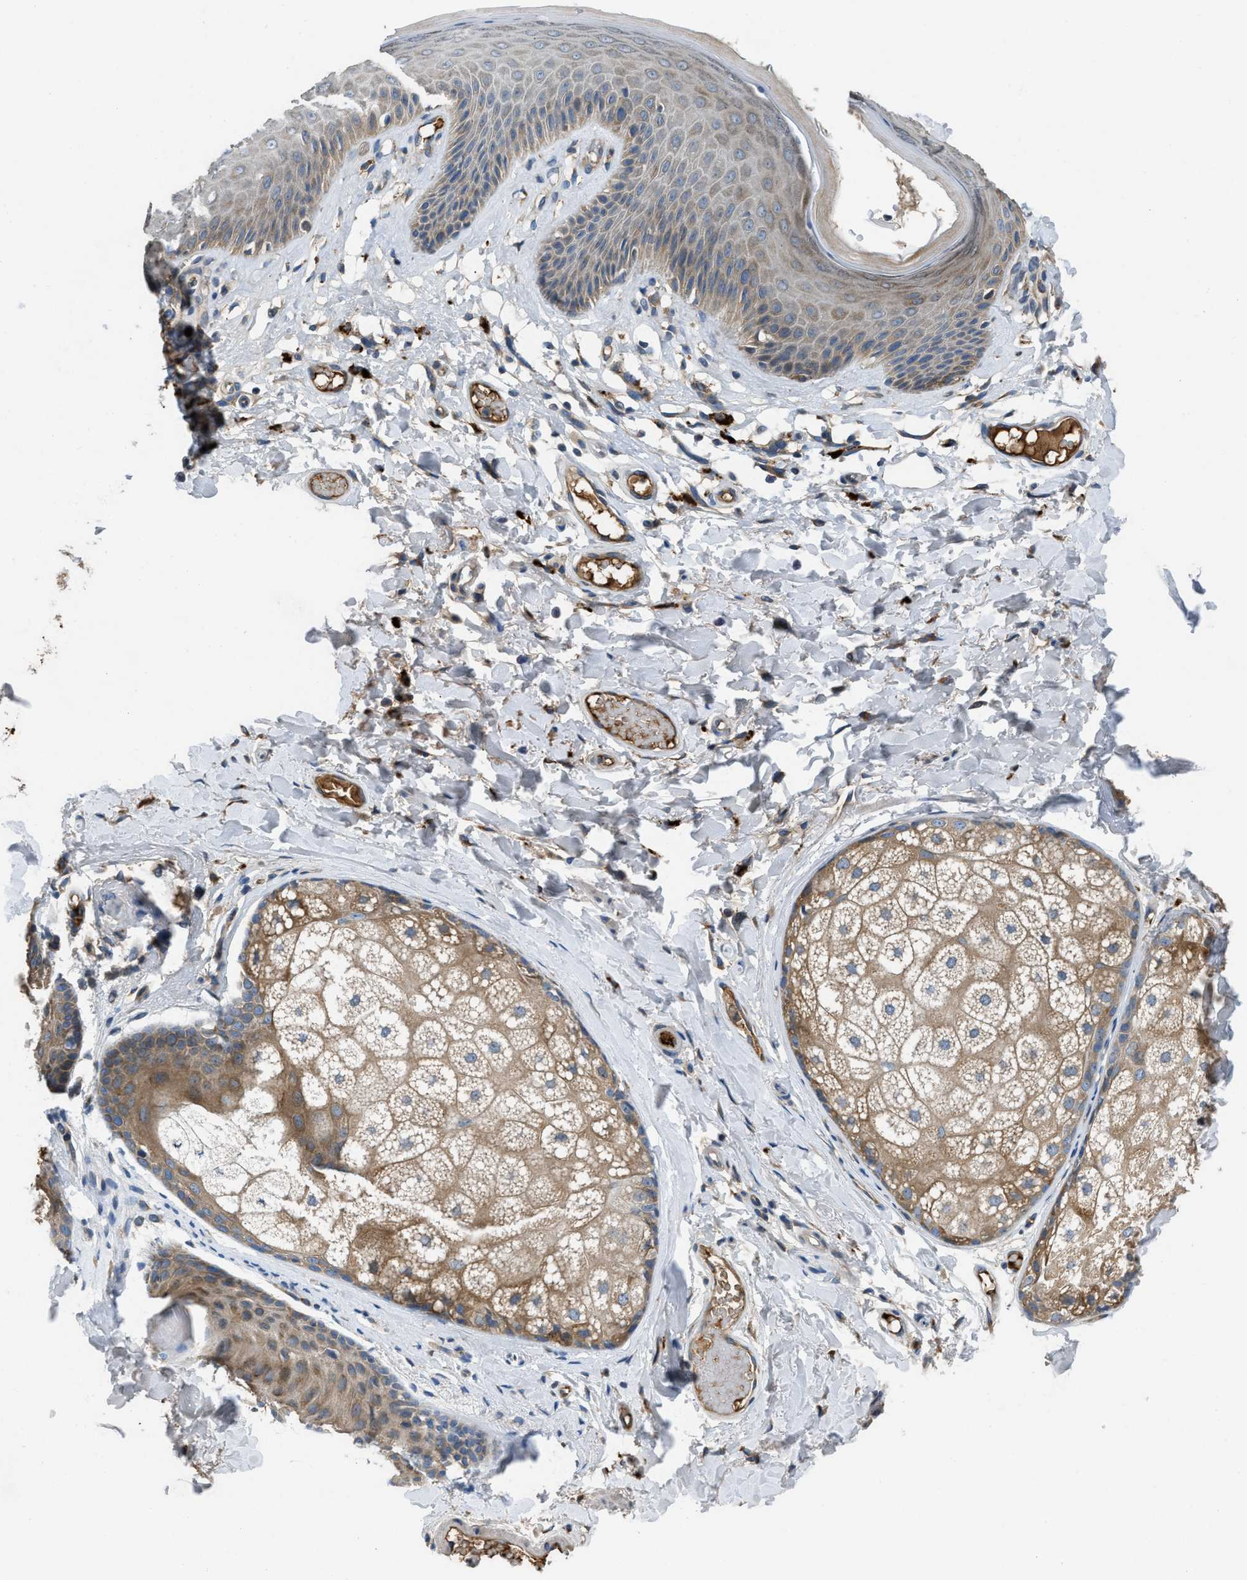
{"staining": {"intensity": "moderate", "quantity": "<25%", "location": "cytoplasmic/membranous"}, "tissue": "skin", "cell_type": "Epidermal cells", "image_type": "normal", "snomed": [{"axis": "morphology", "description": "Normal tissue, NOS"}, {"axis": "topography", "description": "Vulva"}], "caption": "Immunohistochemistry (DAB) staining of benign skin demonstrates moderate cytoplasmic/membranous protein expression in approximately <25% of epidermal cells.", "gene": "GGCX", "patient": {"sex": "female", "age": 73}}